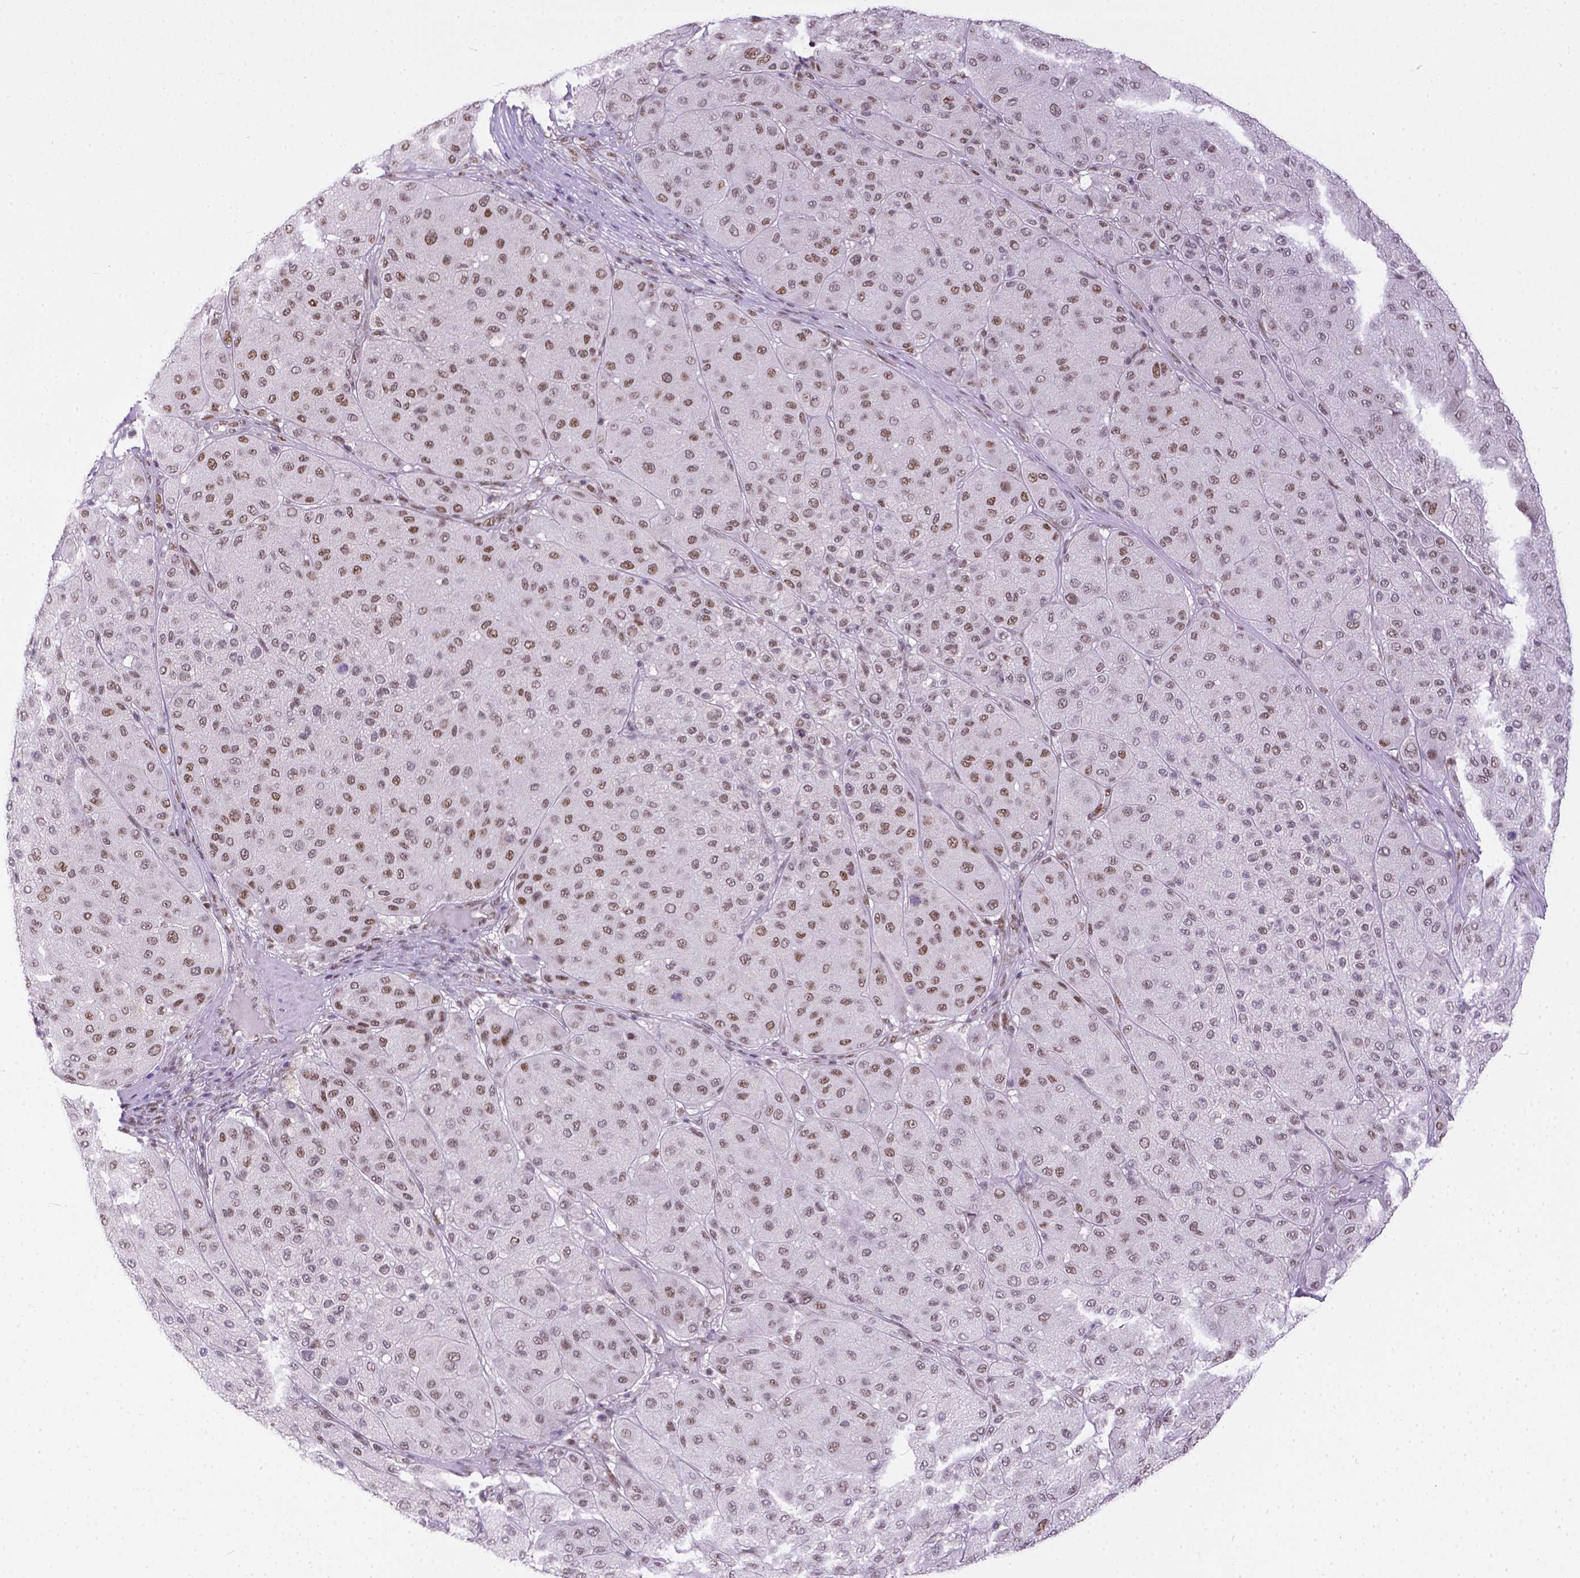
{"staining": {"intensity": "weak", "quantity": "25%-75%", "location": "nuclear"}, "tissue": "melanoma", "cell_type": "Tumor cells", "image_type": "cancer", "snomed": [{"axis": "morphology", "description": "Malignant melanoma, Metastatic site"}, {"axis": "topography", "description": "Smooth muscle"}], "caption": "Malignant melanoma (metastatic site) was stained to show a protein in brown. There is low levels of weak nuclear staining in about 25%-75% of tumor cells.", "gene": "ERCC1", "patient": {"sex": "male", "age": 41}}